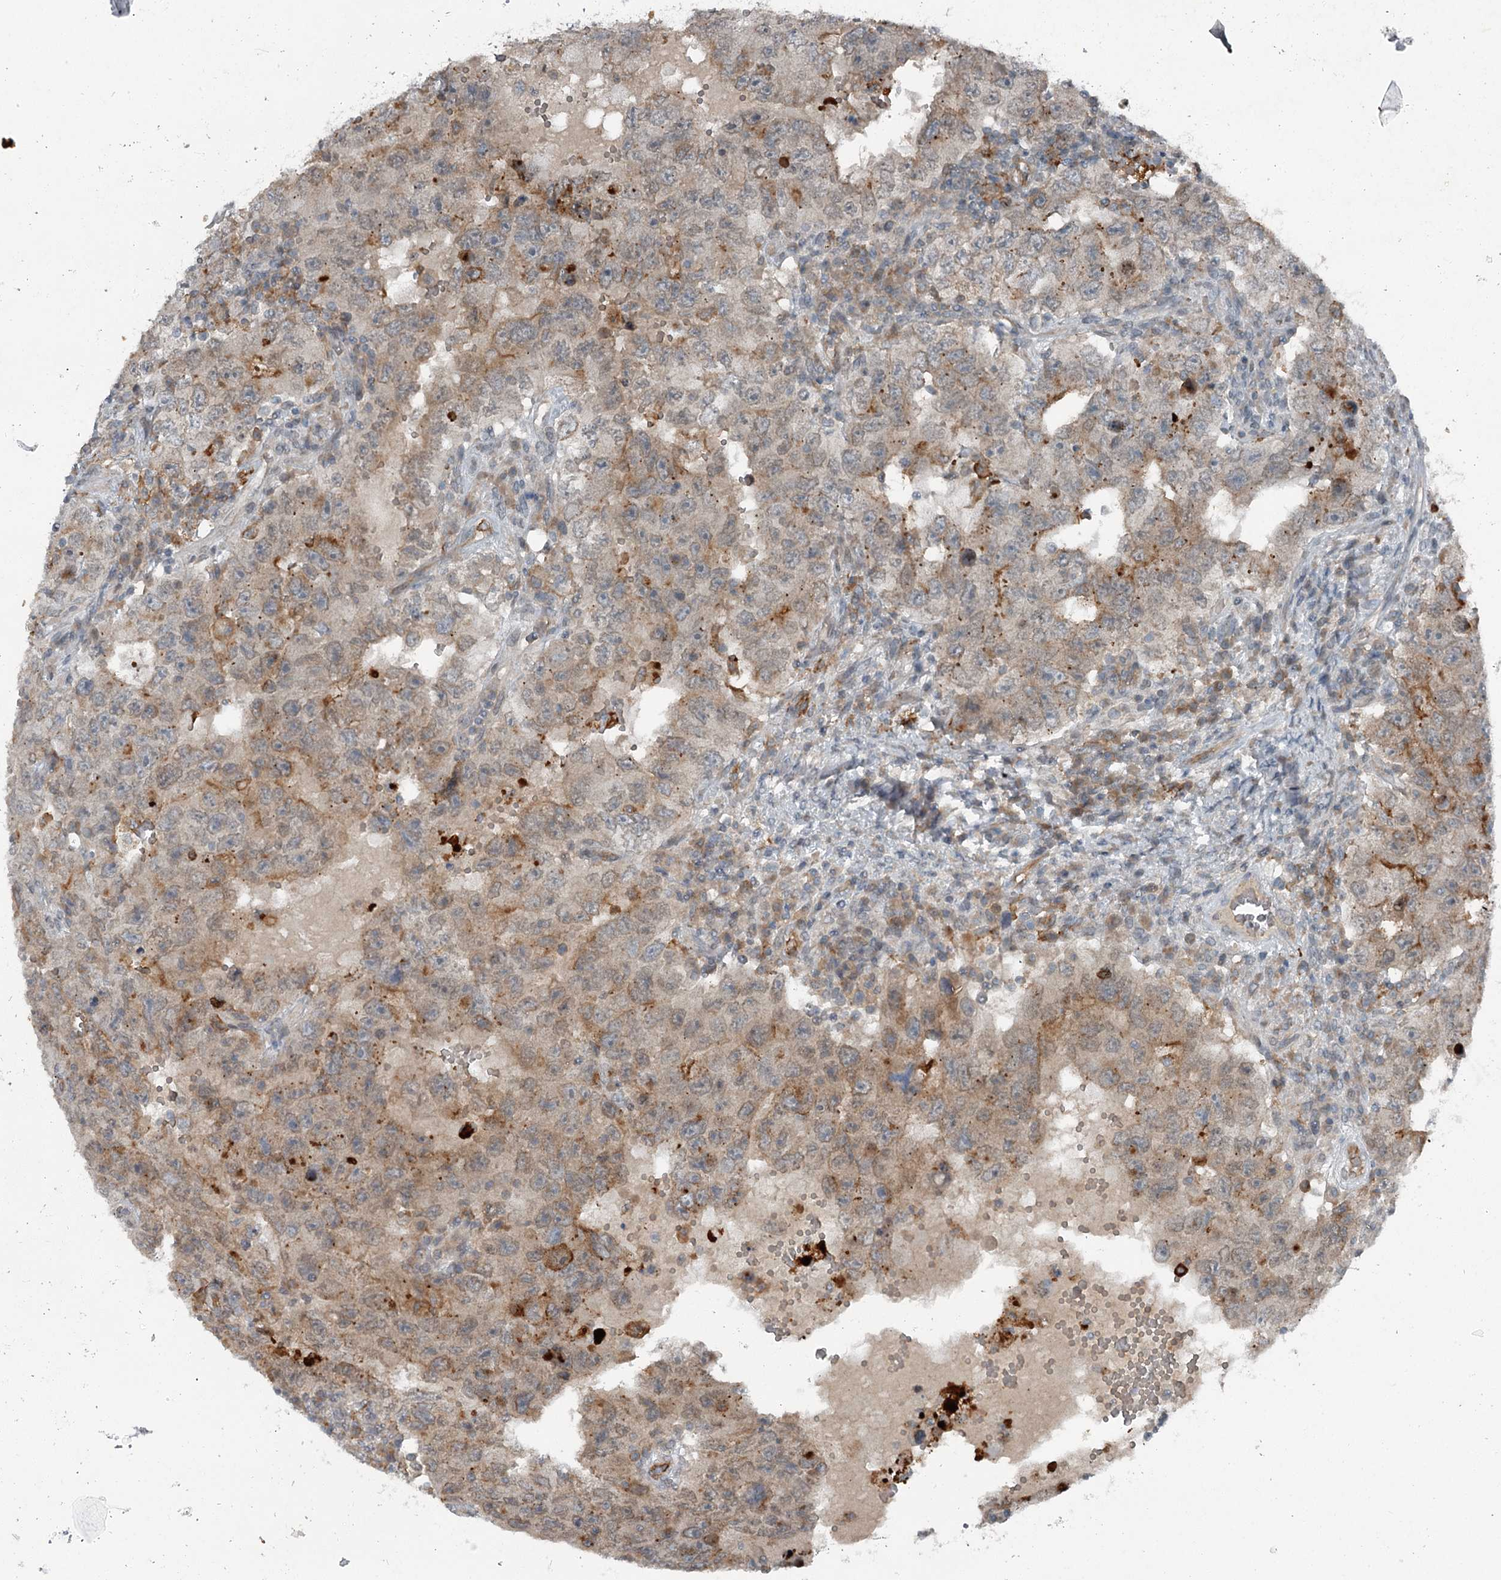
{"staining": {"intensity": "weak", "quantity": "25%-75%", "location": "cytoplasmic/membranous"}, "tissue": "testis cancer", "cell_type": "Tumor cells", "image_type": "cancer", "snomed": [{"axis": "morphology", "description": "Carcinoma, Embryonal, NOS"}, {"axis": "topography", "description": "Testis"}], "caption": "Immunohistochemical staining of testis embryonal carcinoma exhibits weak cytoplasmic/membranous protein positivity in approximately 25%-75% of tumor cells.", "gene": "SLC39A8", "patient": {"sex": "male", "age": 26}}